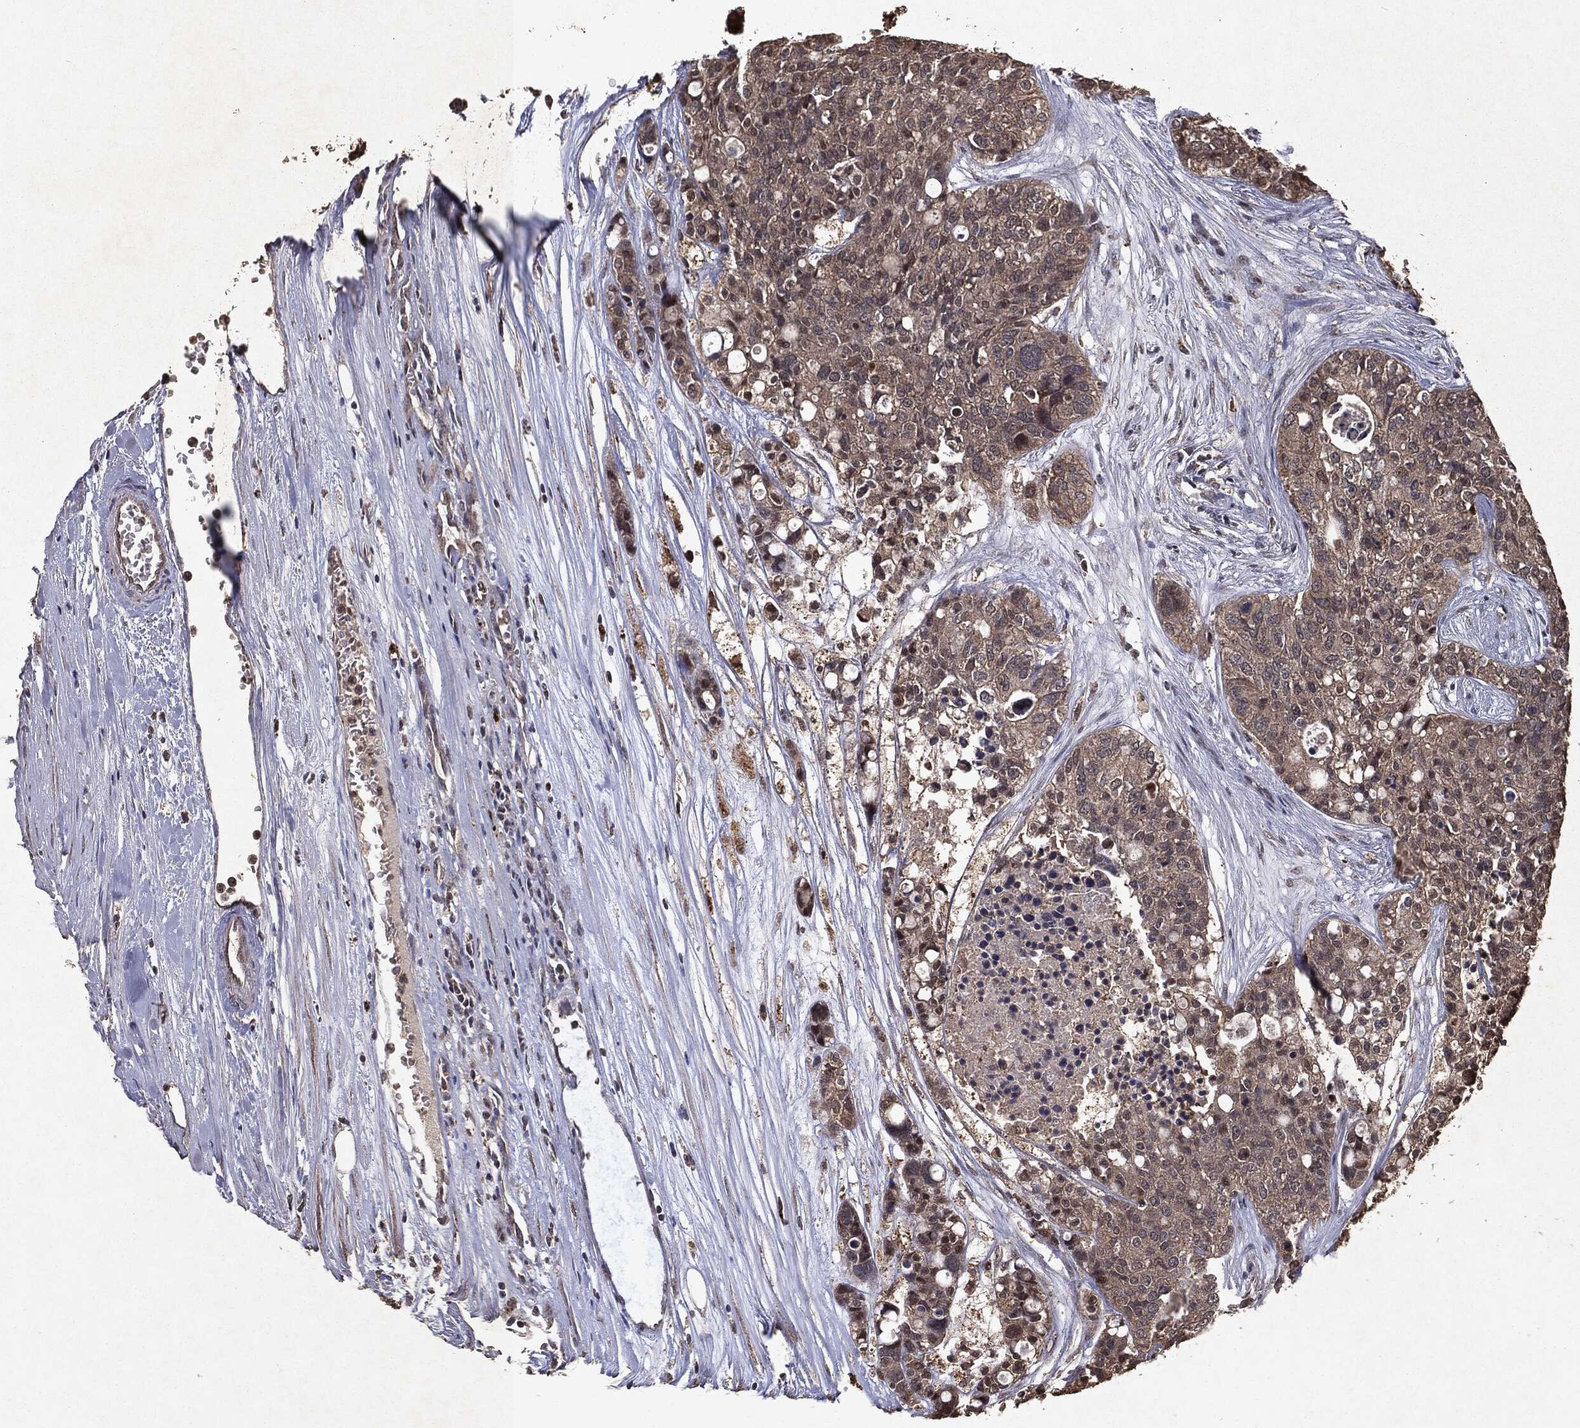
{"staining": {"intensity": "negative", "quantity": "none", "location": "none"}, "tissue": "carcinoid", "cell_type": "Tumor cells", "image_type": "cancer", "snomed": [{"axis": "morphology", "description": "Carcinoid, malignant, NOS"}, {"axis": "topography", "description": "Colon"}], "caption": "This is a micrograph of immunohistochemistry staining of carcinoid, which shows no expression in tumor cells.", "gene": "MTOR", "patient": {"sex": "male", "age": 81}}